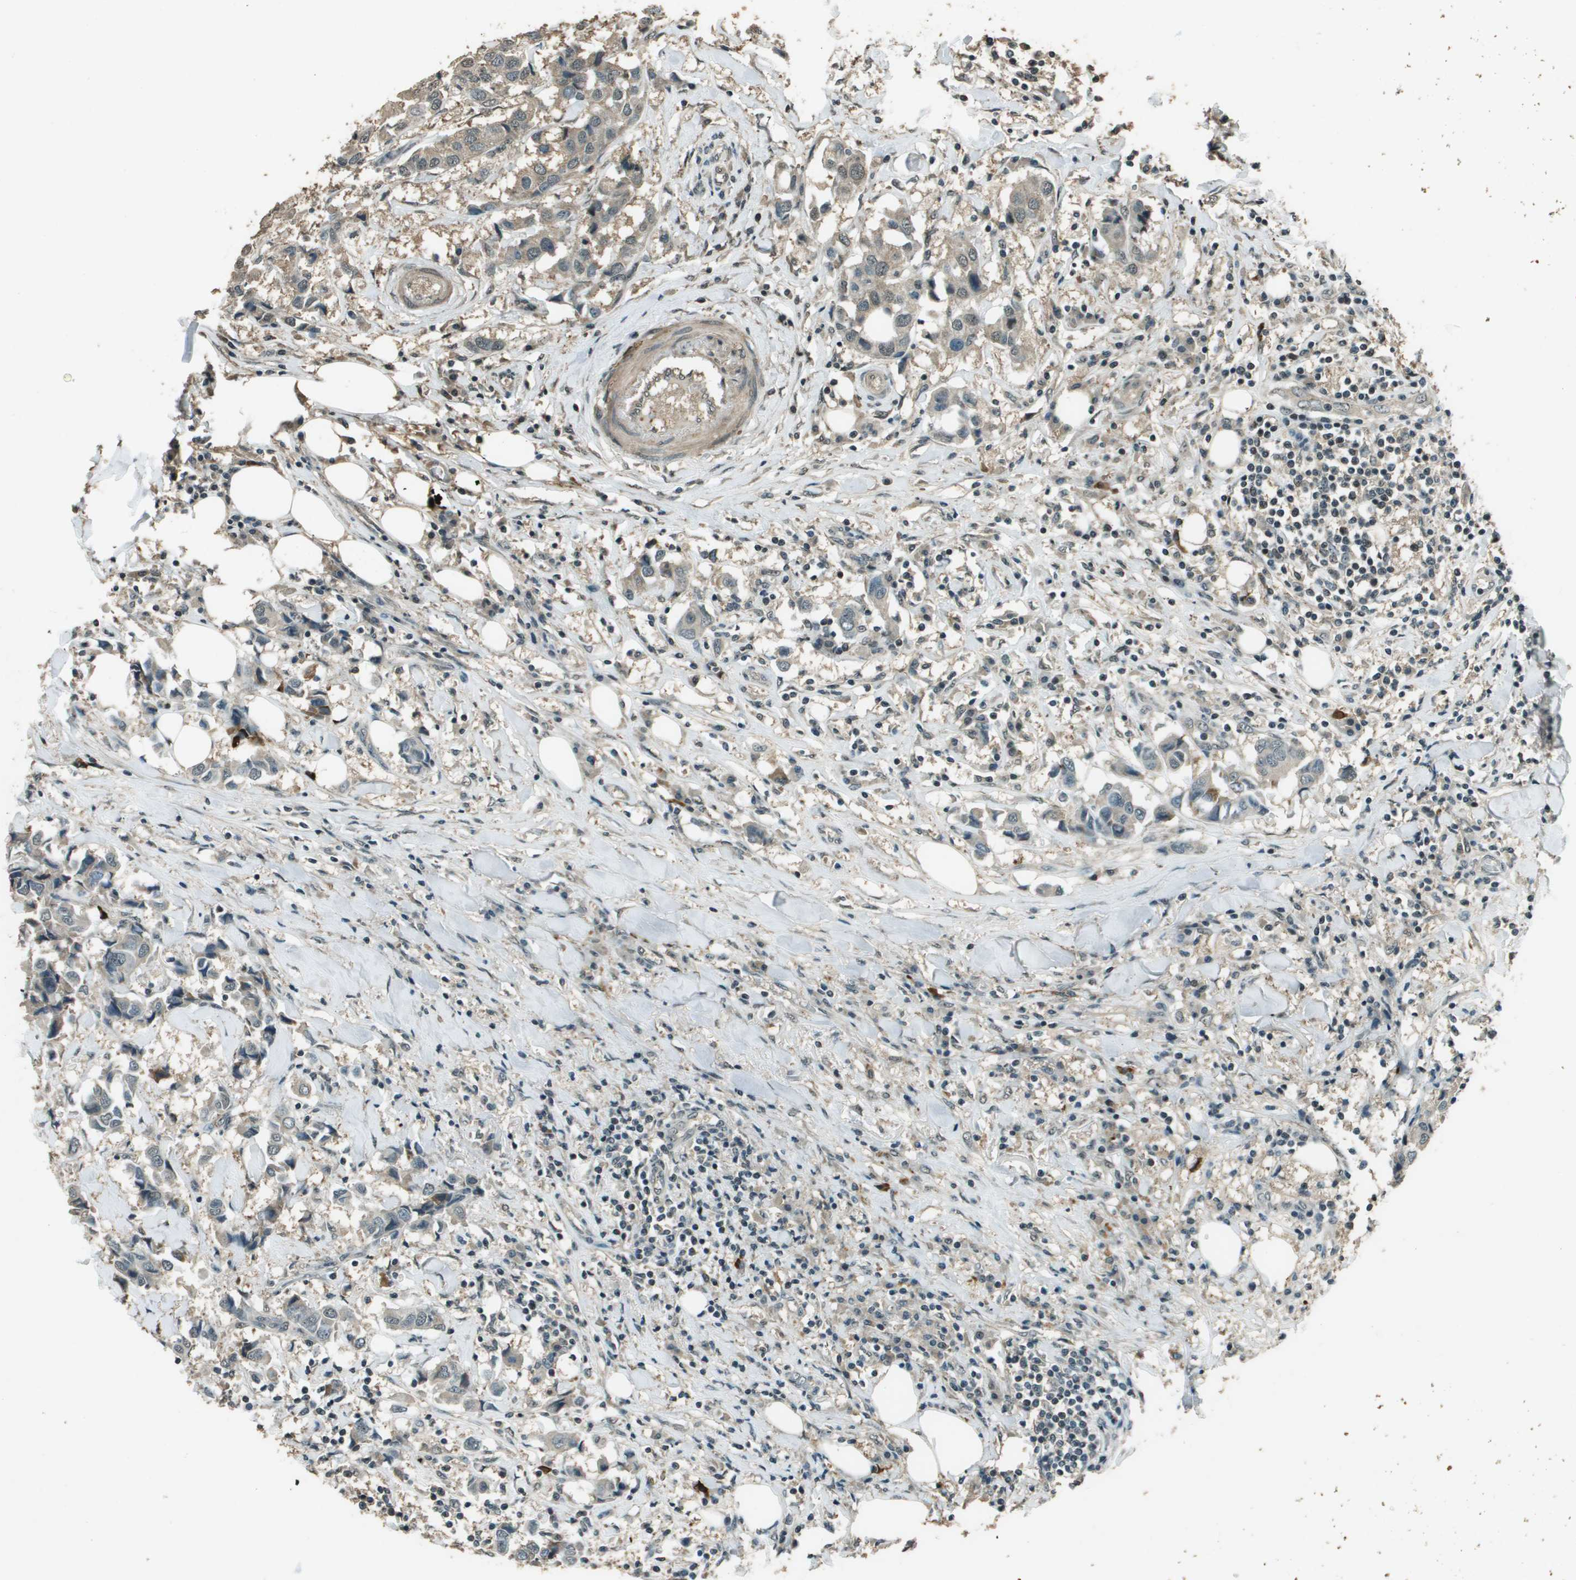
{"staining": {"intensity": "weak", "quantity": ">75%", "location": "cytoplasmic/membranous"}, "tissue": "breast cancer", "cell_type": "Tumor cells", "image_type": "cancer", "snomed": [{"axis": "morphology", "description": "Duct carcinoma"}, {"axis": "topography", "description": "Breast"}], "caption": "IHC micrograph of breast cancer (infiltrating ductal carcinoma) stained for a protein (brown), which displays low levels of weak cytoplasmic/membranous positivity in about >75% of tumor cells.", "gene": "SDC3", "patient": {"sex": "female", "age": 80}}